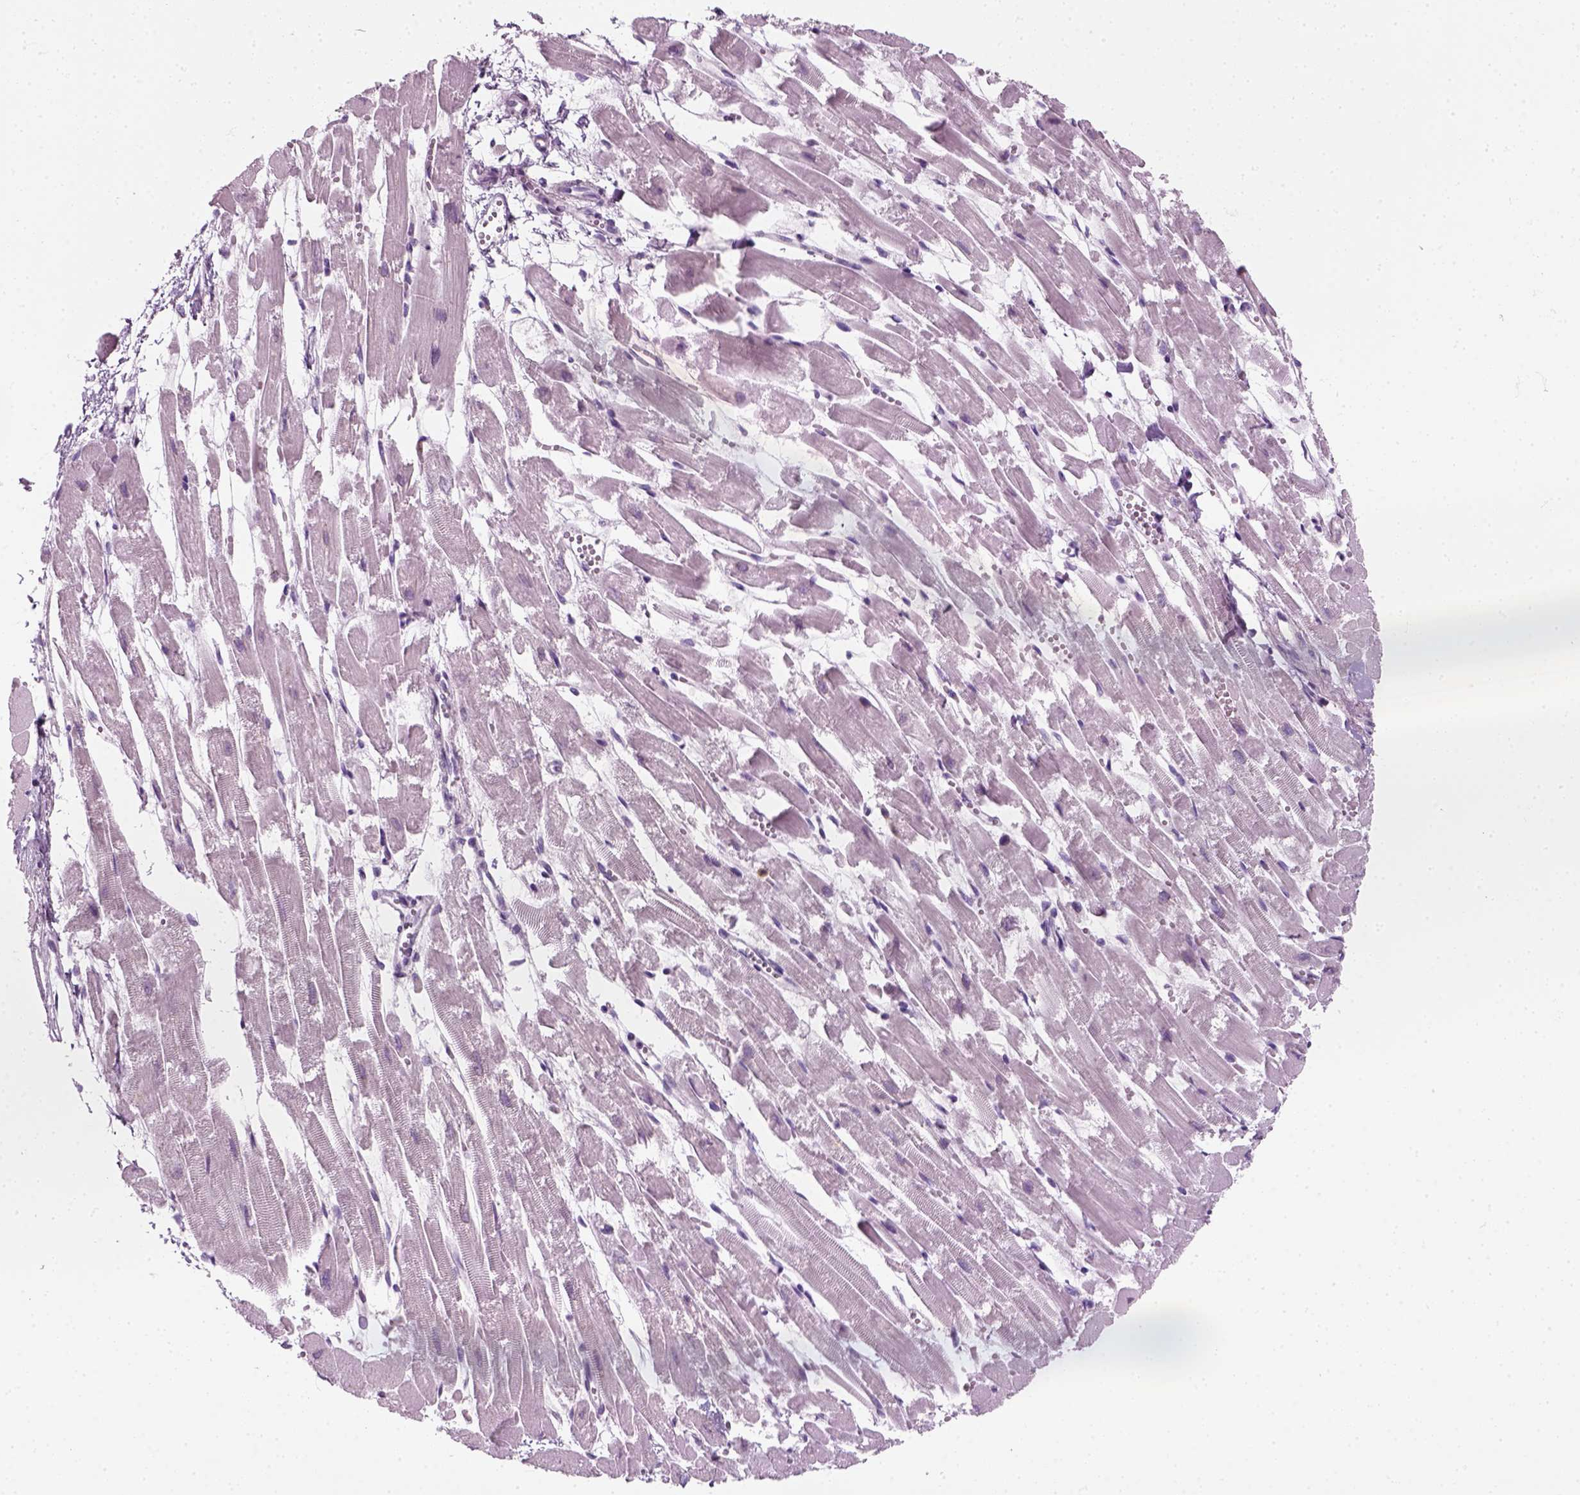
{"staining": {"intensity": "negative", "quantity": "none", "location": "none"}, "tissue": "heart muscle", "cell_type": "Cardiomyocytes", "image_type": "normal", "snomed": [{"axis": "morphology", "description": "Normal tissue, NOS"}, {"axis": "topography", "description": "Heart"}], "caption": "A micrograph of heart muscle stained for a protein displays no brown staining in cardiomyocytes. (DAB IHC with hematoxylin counter stain).", "gene": "IL4", "patient": {"sex": "female", "age": 52}}